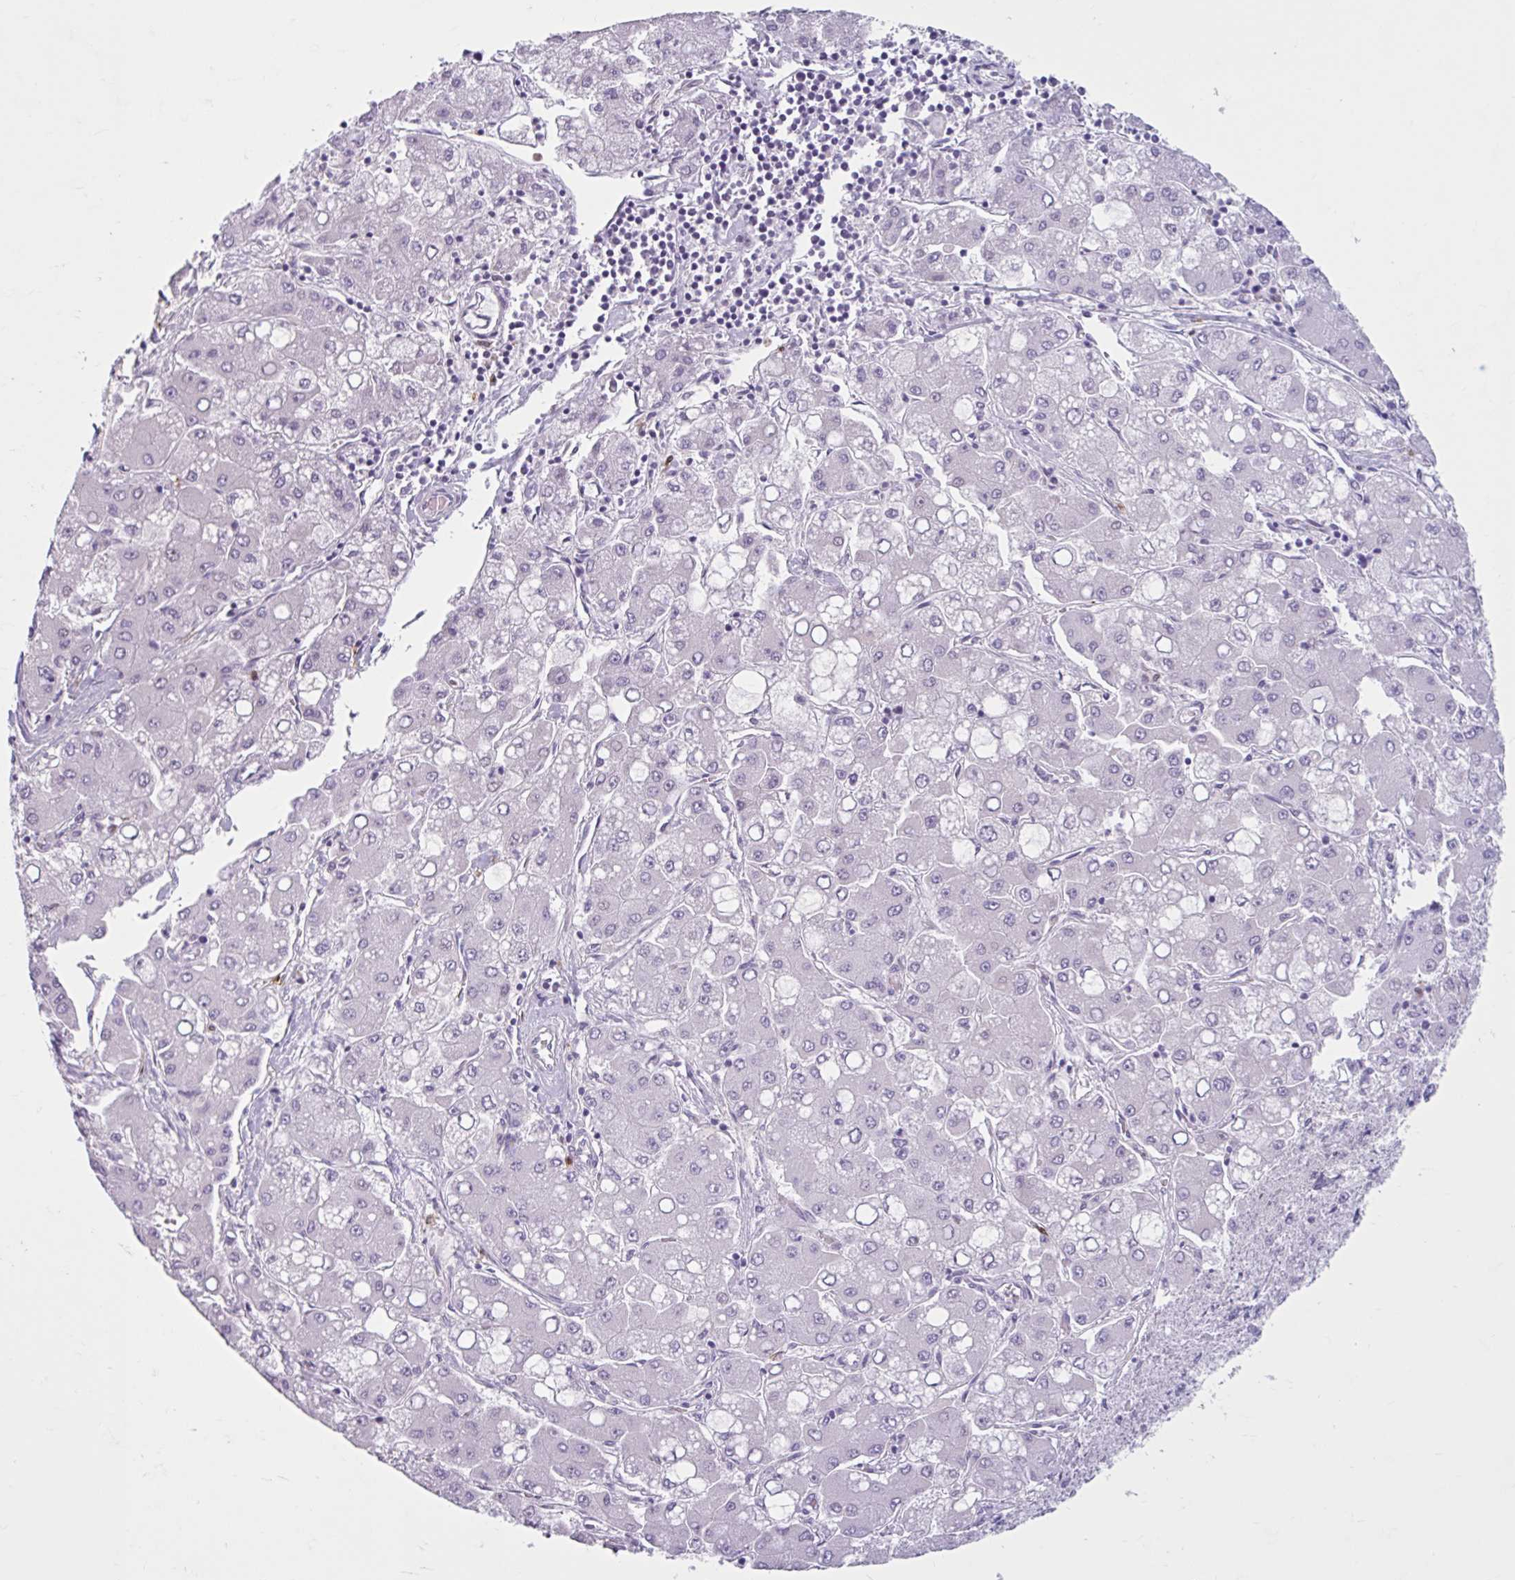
{"staining": {"intensity": "negative", "quantity": "none", "location": "none"}, "tissue": "liver cancer", "cell_type": "Tumor cells", "image_type": "cancer", "snomed": [{"axis": "morphology", "description": "Carcinoma, Hepatocellular, NOS"}, {"axis": "topography", "description": "Liver"}], "caption": "Tumor cells show no significant expression in liver cancer.", "gene": "CEP120", "patient": {"sex": "male", "age": 40}}